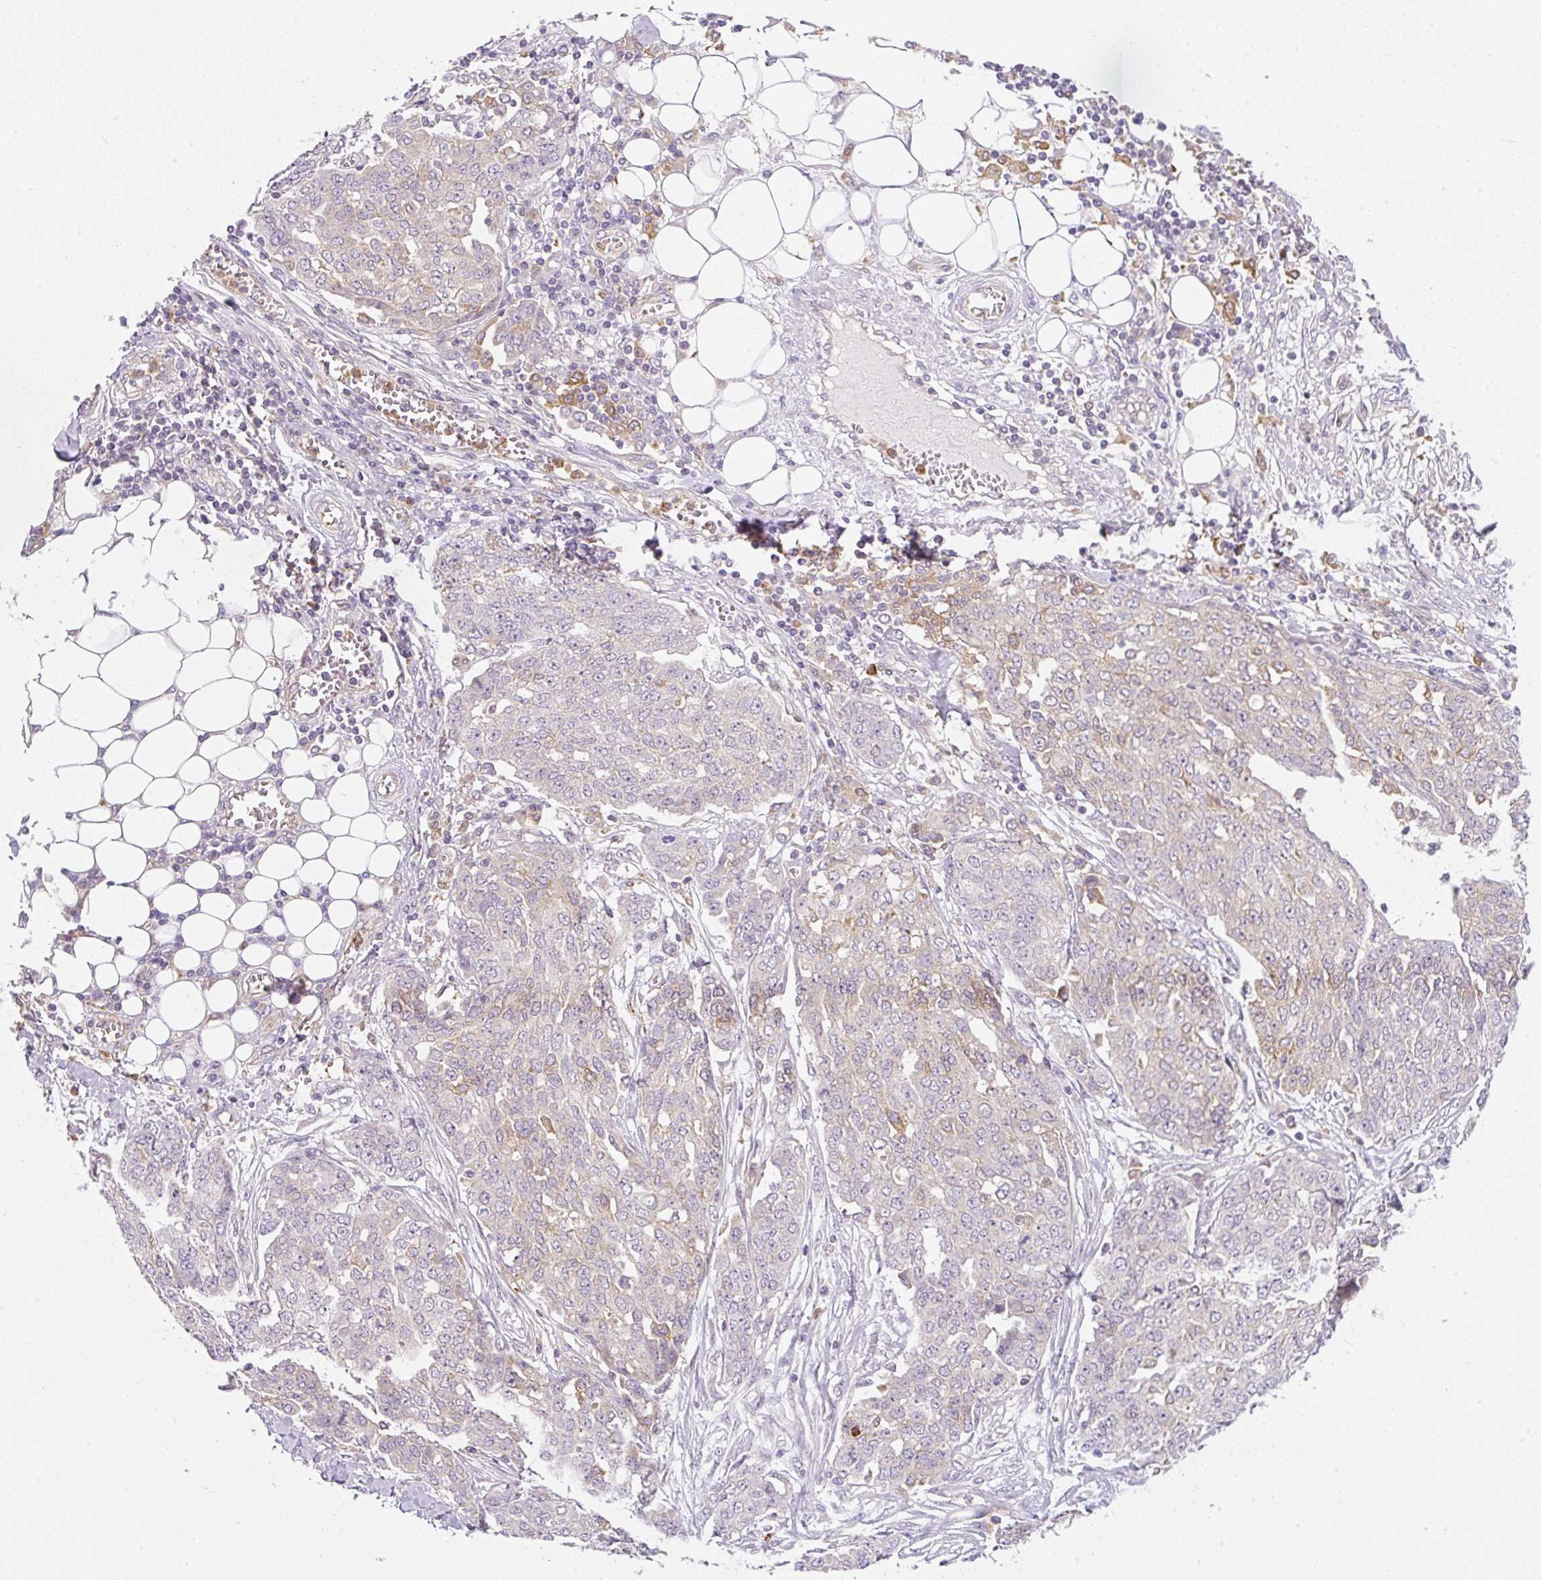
{"staining": {"intensity": "weak", "quantity": "<25%", "location": "cytoplasmic/membranous"}, "tissue": "ovarian cancer", "cell_type": "Tumor cells", "image_type": "cancer", "snomed": [{"axis": "morphology", "description": "Cystadenocarcinoma, serous, NOS"}, {"axis": "topography", "description": "Soft tissue"}, {"axis": "topography", "description": "Ovary"}], "caption": "This photomicrograph is of ovarian cancer (serous cystadenocarcinoma) stained with IHC to label a protein in brown with the nuclei are counter-stained blue. There is no staining in tumor cells.", "gene": "OMA1", "patient": {"sex": "female", "age": 57}}